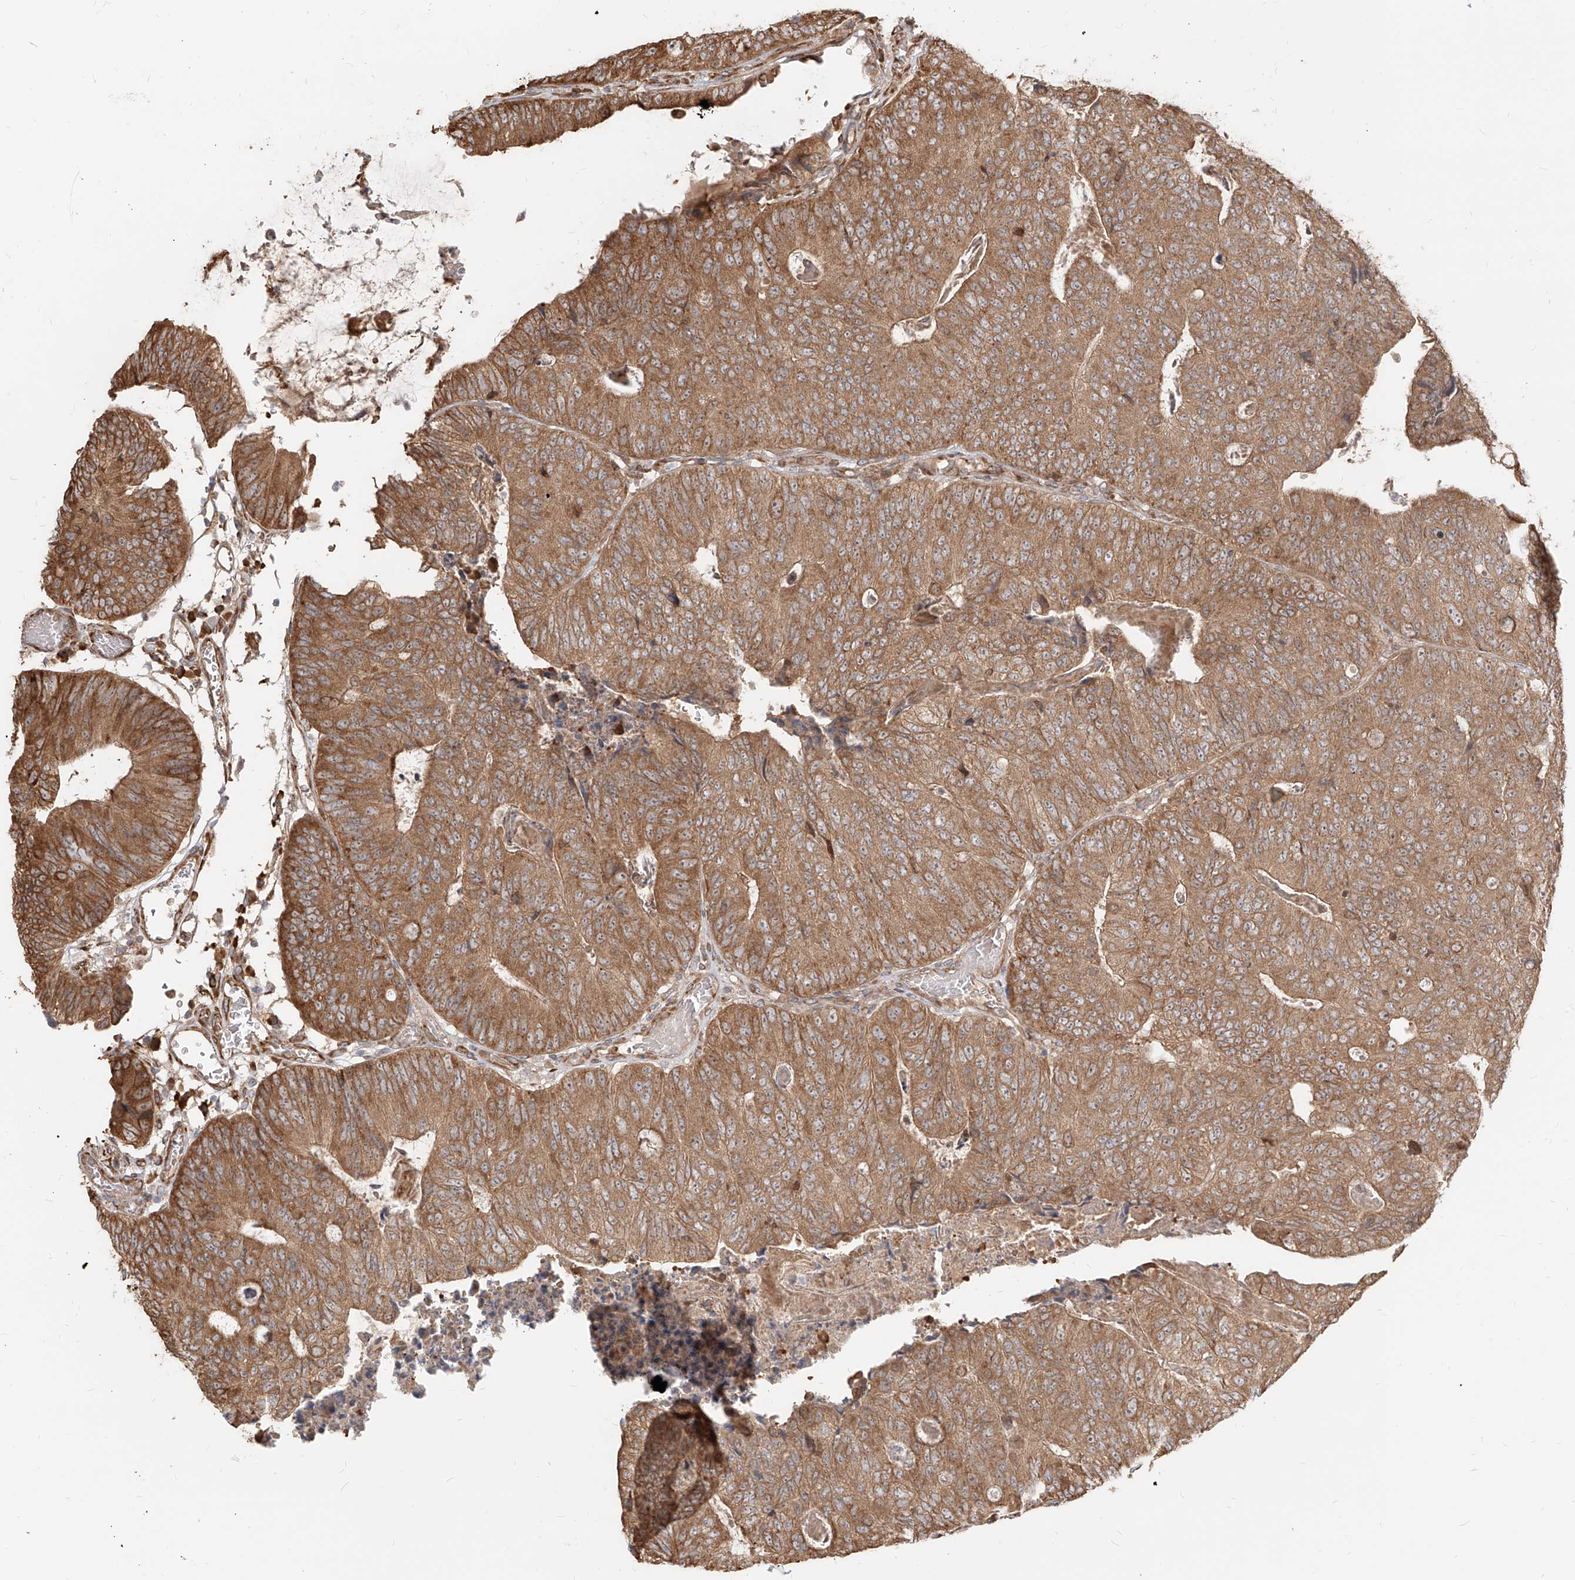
{"staining": {"intensity": "moderate", "quantity": ">75%", "location": "cytoplasmic/membranous"}, "tissue": "colorectal cancer", "cell_type": "Tumor cells", "image_type": "cancer", "snomed": [{"axis": "morphology", "description": "Adenocarcinoma, NOS"}, {"axis": "topography", "description": "Colon"}], "caption": "A medium amount of moderate cytoplasmic/membranous positivity is identified in approximately >75% of tumor cells in adenocarcinoma (colorectal) tissue.", "gene": "UBE2K", "patient": {"sex": "female", "age": 67}}